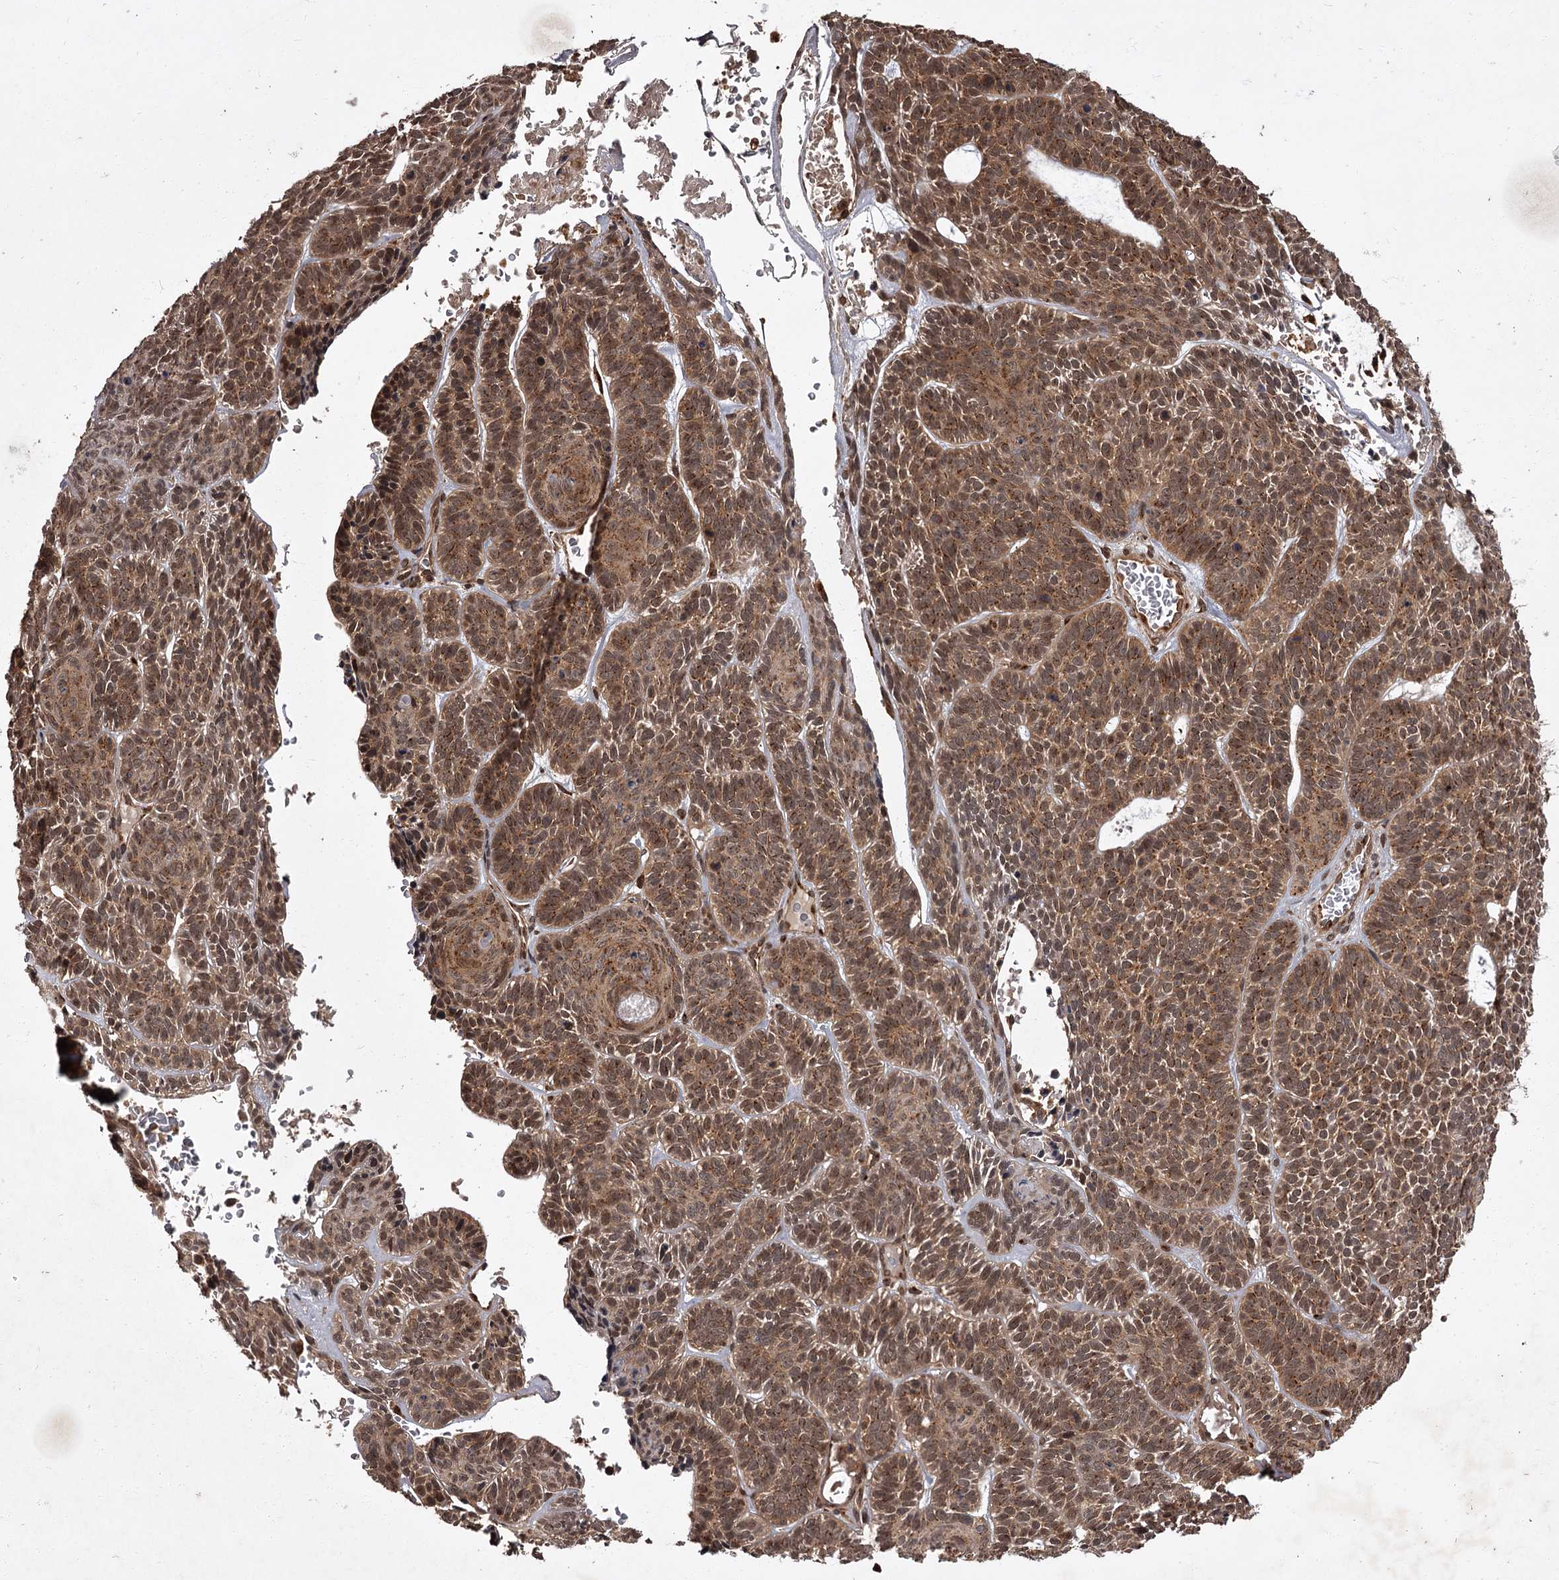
{"staining": {"intensity": "moderate", "quantity": ">75%", "location": "cytoplasmic/membranous,nuclear"}, "tissue": "skin cancer", "cell_type": "Tumor cells", "image_type": "cancer", "snomed": [{"axis": "morphology", "description": "Basal cell carcinoma"}, {"axis": "topography", "description": "Skin"}], "caption": "Immunohistochemical staining of human skin cancer (basal cell carcinoma) demonstrates medium levels of moderate cytoplasmic/membranous and nuclear protein staining in about >75% of tumor cells.", "gene": "TBC1D23", "patient": {"sex": "male", "age": 85}}